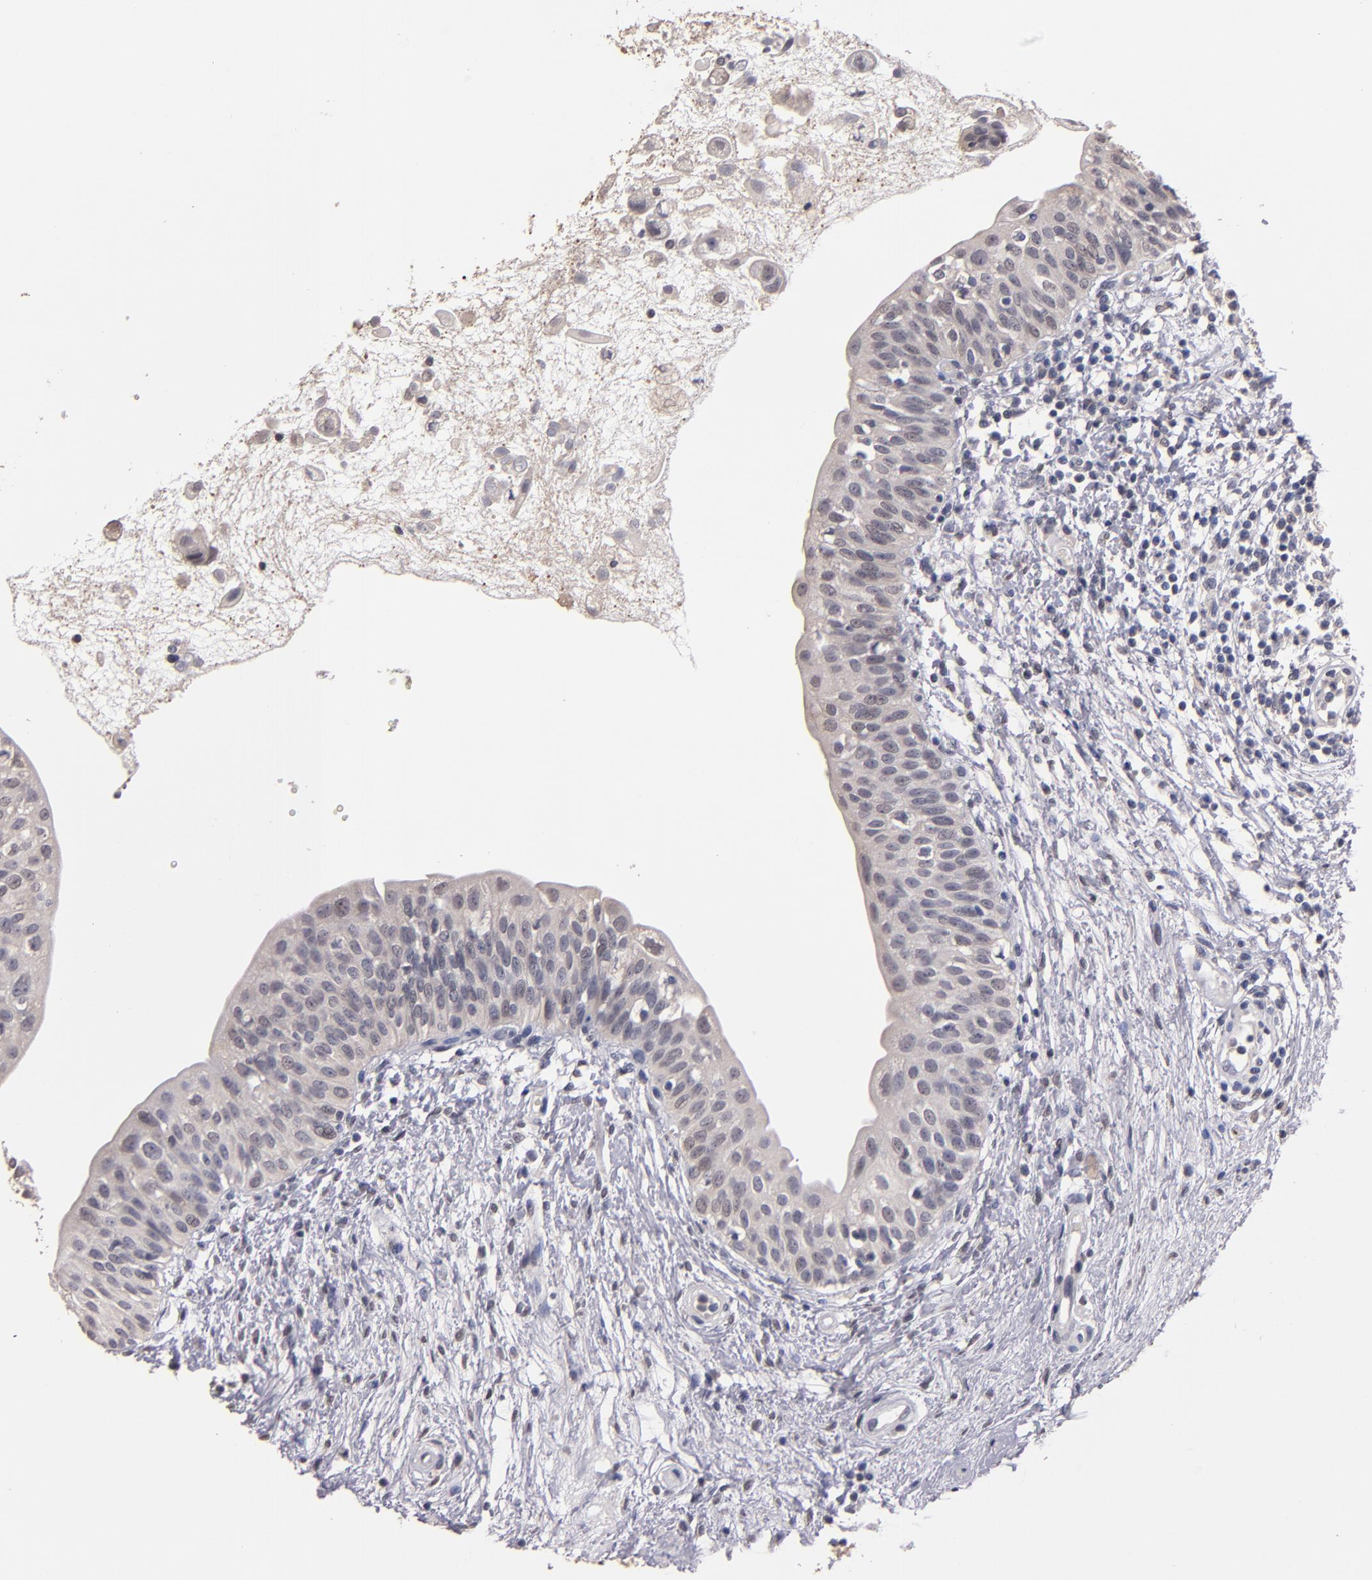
{"staining": {"intensity": "weak", "quantity": "25%-75%", "location": "cytoplasmic/membranous,nuclear"}, "tissue": "urinary bladder", "cell_type": "Urothelial cells", "image_type": "normal", "snomed": [{"axis": "morphology", "description": "Normal tissue, NOS"}, {"axis": "topography", "description": "Urinary bladder"}], "caption": "This histopathology image demonstrates immunohistochemistry staining of normal human urinary bladder, with low weak cytoplasmic/membranous,nuclear staining in about 25%-75% of urothelial cells.", "gene": "S100A1", "patient": {"sex": "female", "age": 55}}